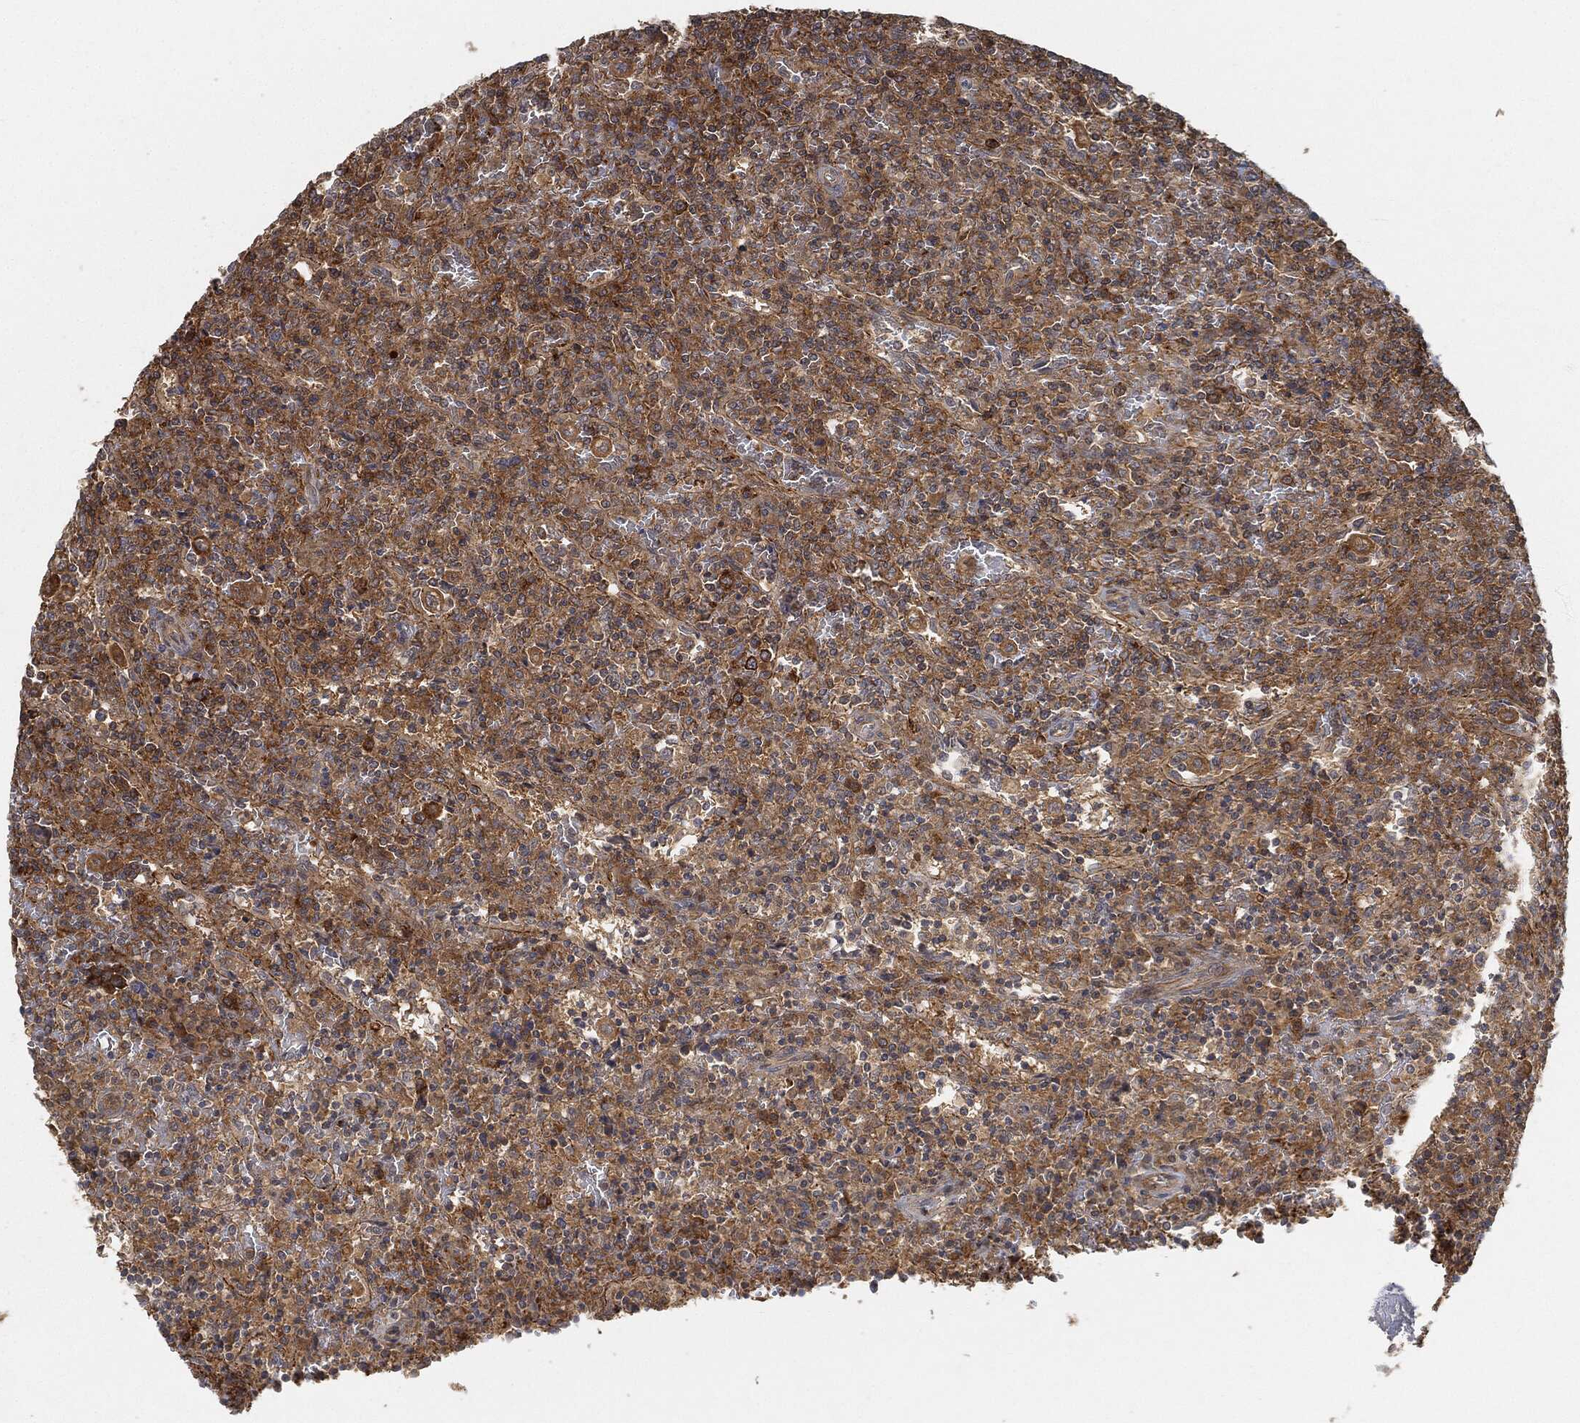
{"staining": {"intensity": "moderate", "quantity": "25%-75%", "location": "cytoplasmic/membranous"}, "tissue": "lymphoma", "cell_type": "Tumor cells", "image_type": "cancer", "snomed": [{"axis": "morphology", "description": "Malignant lymphoma, non-Hodgkin's type, Low grade"}, {"axis": "topography", "description": "Spleen"}], "caption": "A photomicrograph of human malignant lymphoma, non-Hodgkin's type (low-grade) stained for a protein reveals moderate cytoplasmic/membranous brown staining in tumor cells.", "gene": "TPT1", "patient": {"sex": "male", "age": 62}}